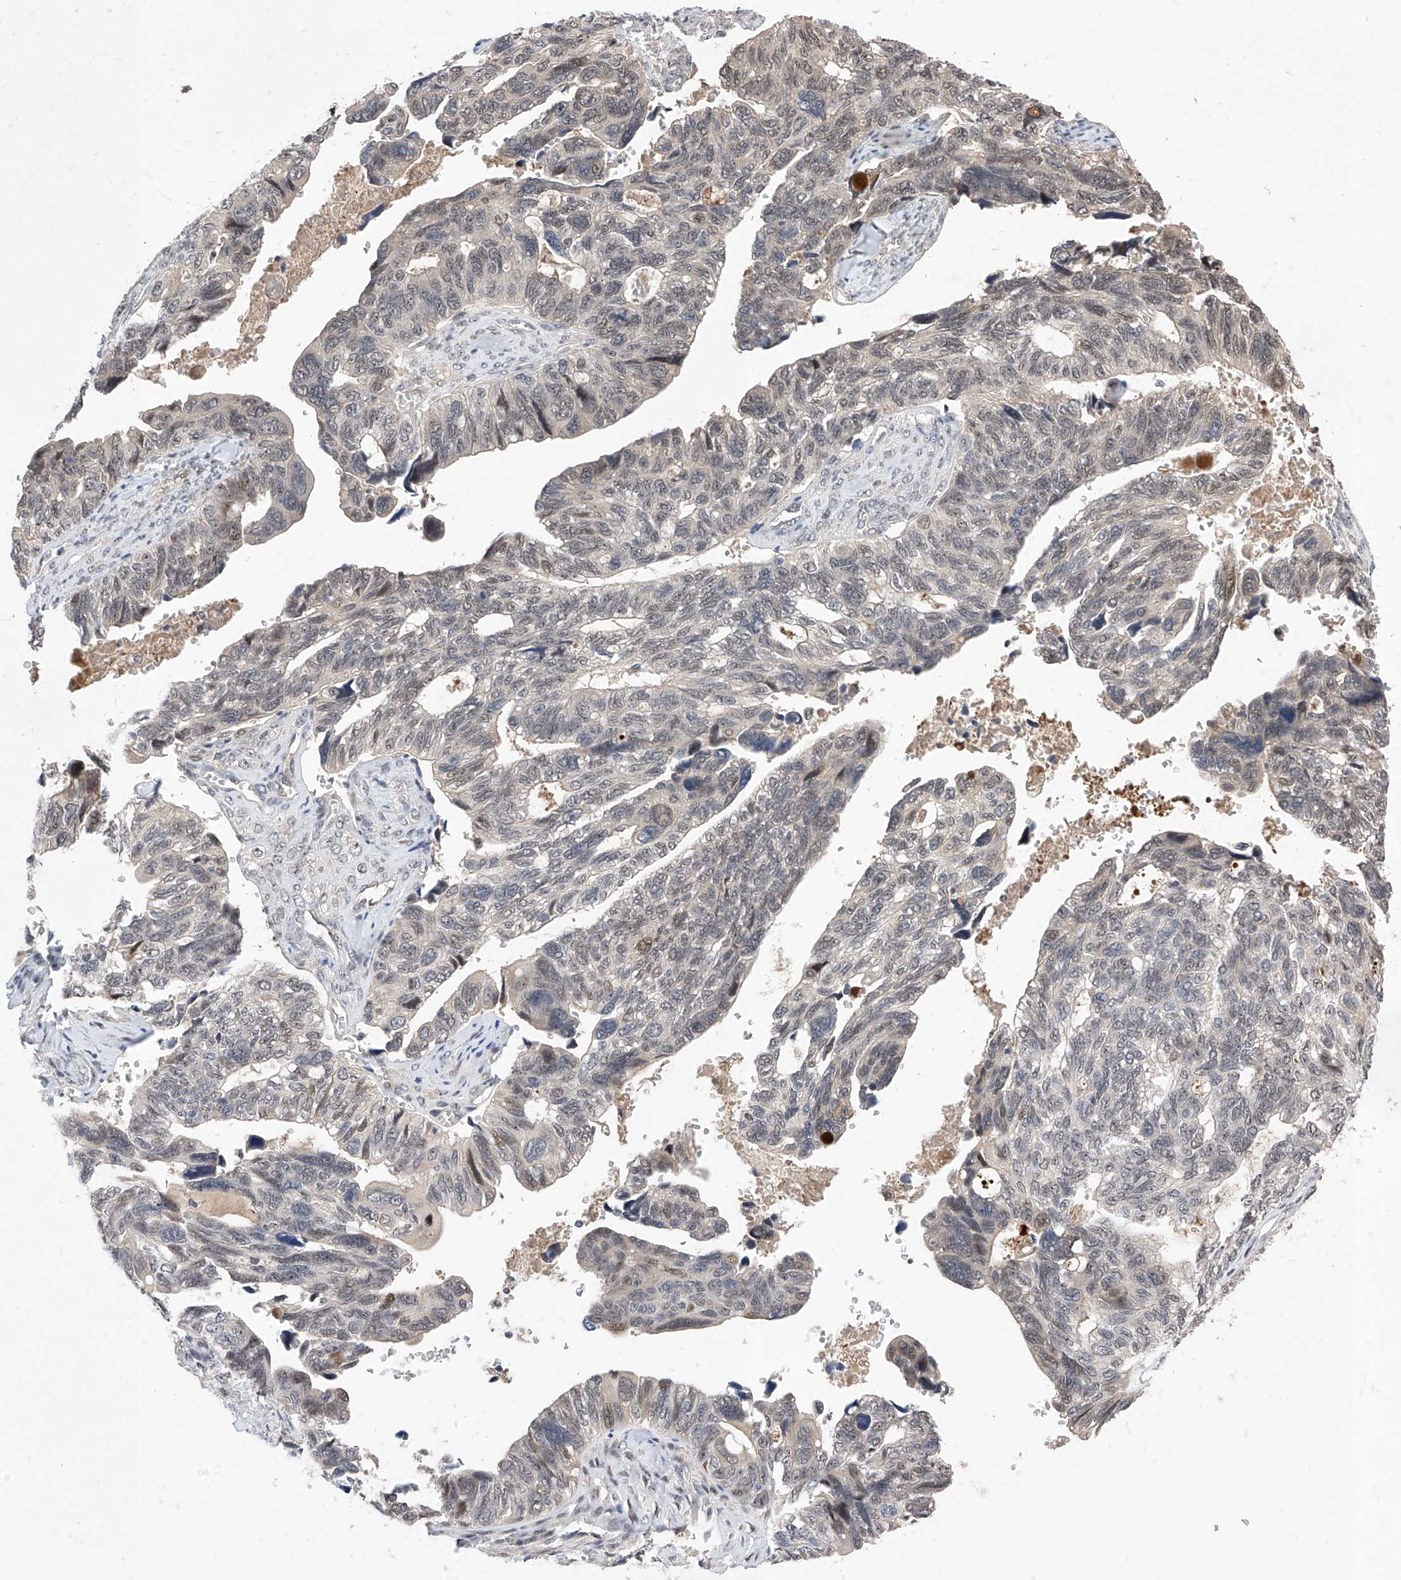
{"staining": {"intensity": "moderate", "quantity": "25%-75%", "location": "nuclear"}, "tissue": "ovarian cancer", "cell_type": "Tumor cells", "image_type": "cancer", "snomed": [{"axis": "morphology", "description": "Cystadenocarcinoma, serous, NOS"}, {"axis": "topography", "description": "Ovary"}], "caption": "Brown immunohistochemical staining in human ovarian cancer (serous cystadenocarcinoma) shows moderate nuclear positivity in about 25%-75% of tumor cells.", "gene": "LGR4", "patient": {"sex": "female", "age": 79}}